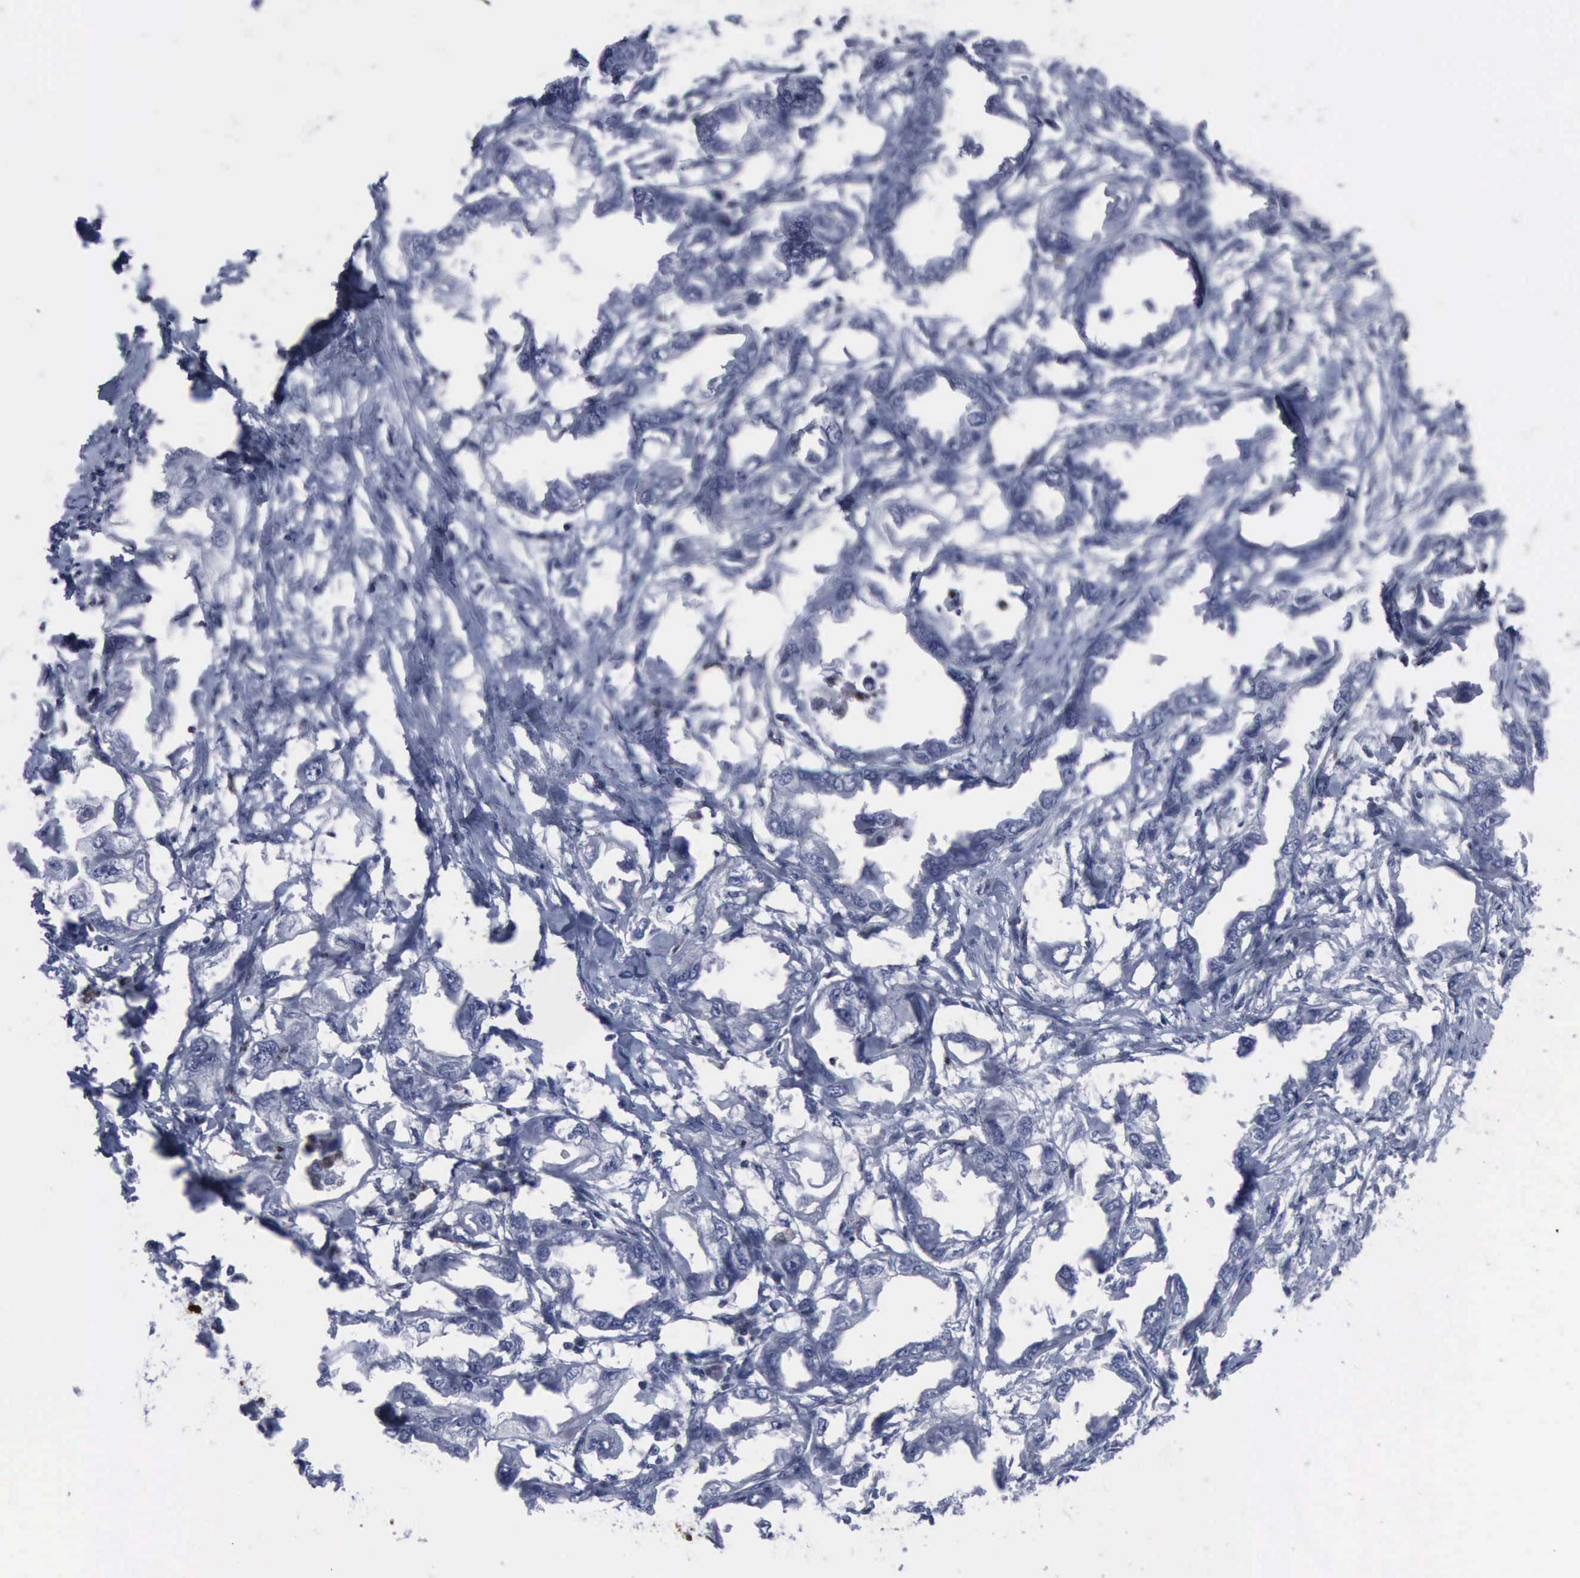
{"staining": {"intensity": "negative", "quantity": "none", "location": "none"}, "tissue": "endometrial cancer", "cell_type": "Tumor cells", "image_type": "cancer", "snomed": [{"axis": "morphology", "description": "Adenocarcinoma, NOS"}, {"axis": "topography", "description": "Endometrium"}], "caption": "High magnification brightfield microscopy of adenocarcinoma (endometrial) stained with DAB (3,3'-diaminobenzidine) (brown) and counterstained with hematoxylin (blue): tumor cells show no significant positivity.", "gene": "CSTA", "patient": {"sex": "female", "age": 67}}